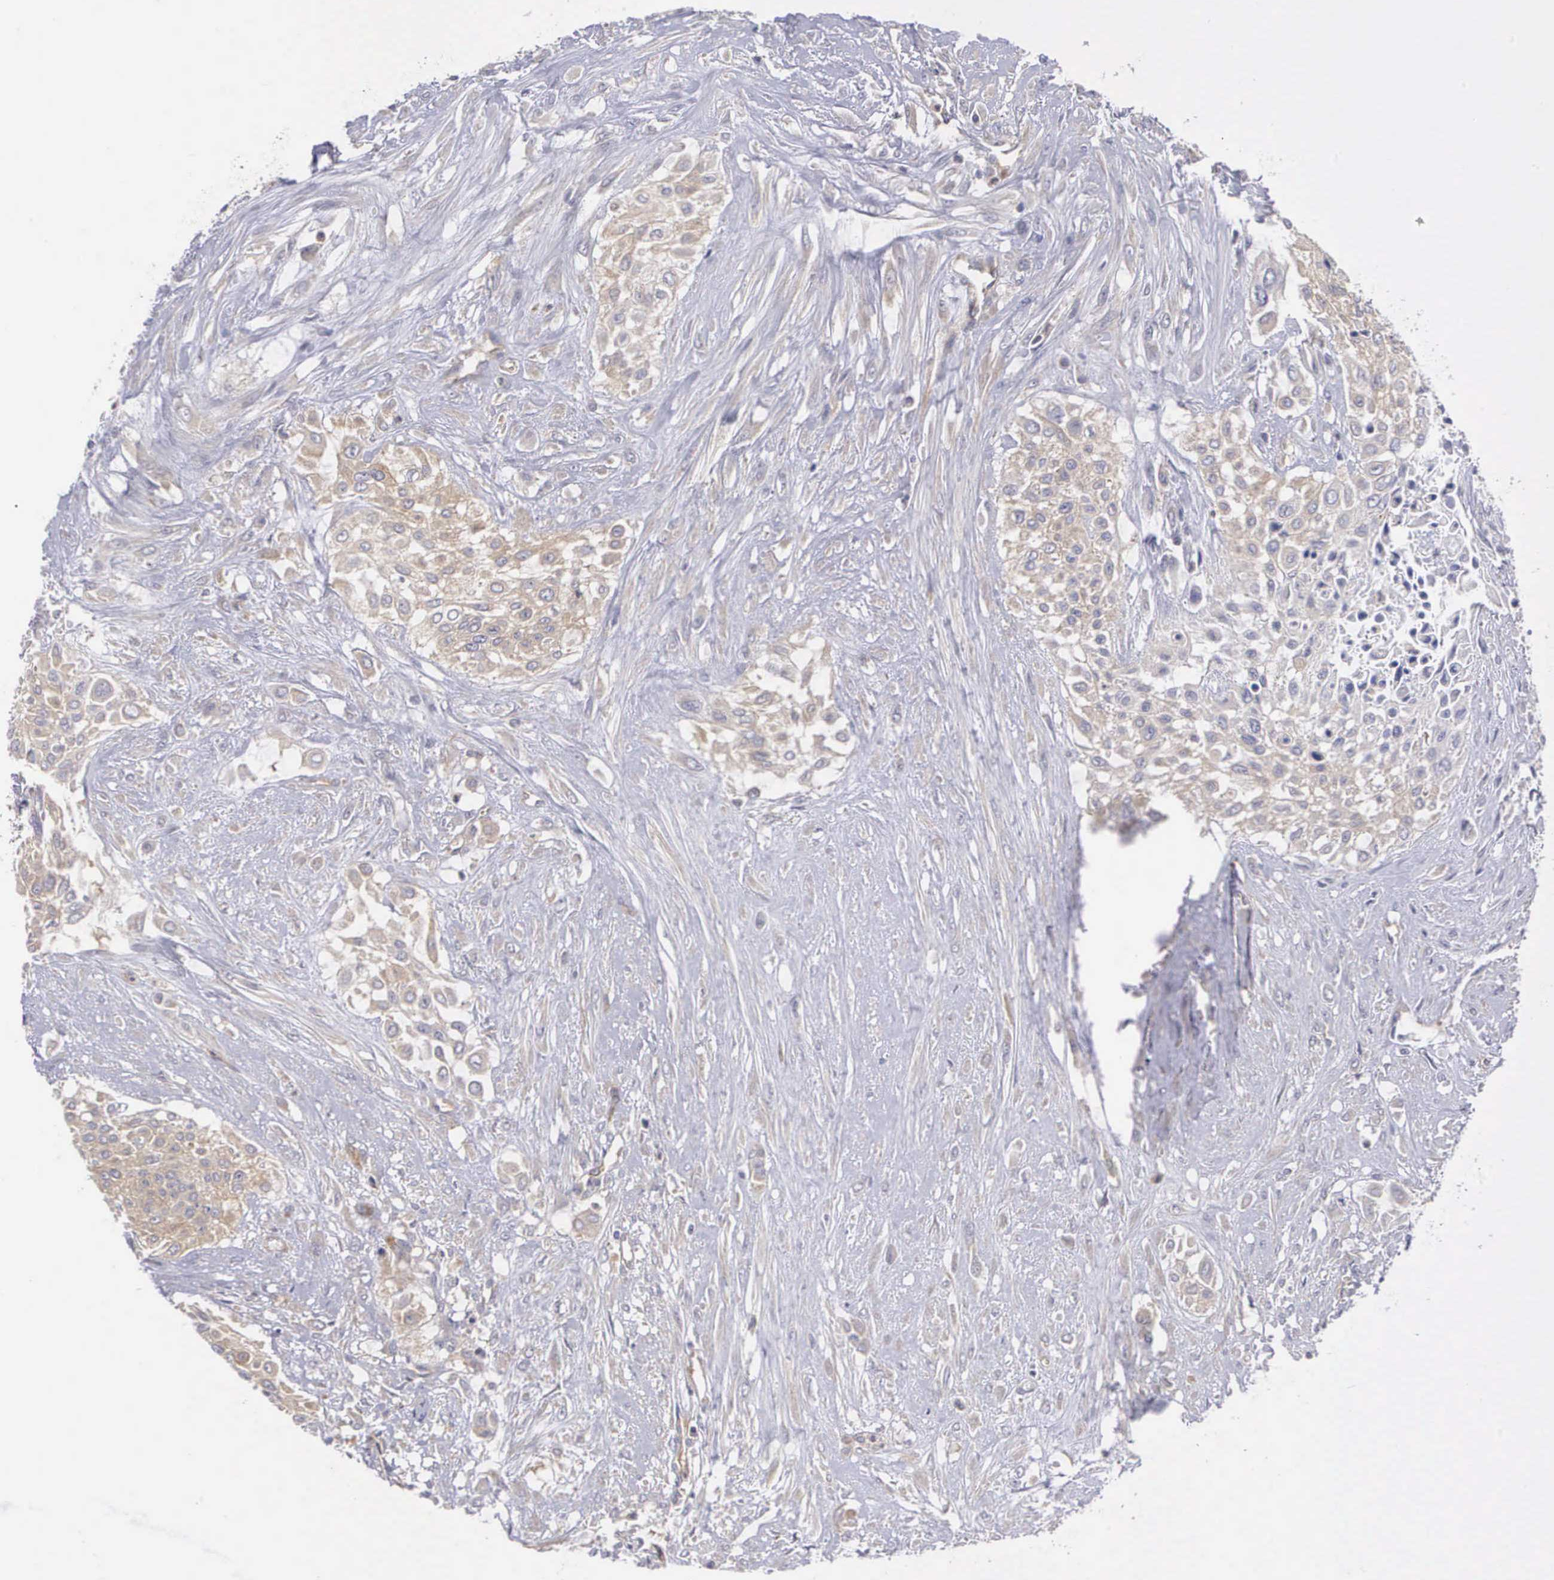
{"staining": {"intensity": "weak", "quantity": "25%-75%", "location": "cytoplasmic/membranous"}, "tissue": "urothelial cancer", "cell_type": "Tumor cells", "image_type": "cancer", "snomed": [{"axis": "morphology", "description": "Urothelial carcinoma, High grade"}, {"axis": "topography", "description": "Urinary bladder"}], "caption": "Immunohistochemical staining of human urothelial cancer displays weak cytoplasmic/membranous protein staining in about 25%-75% of tumor cells.", "gene": "GRIPAP1", "patient": {"sex": "male", "age": 57}}